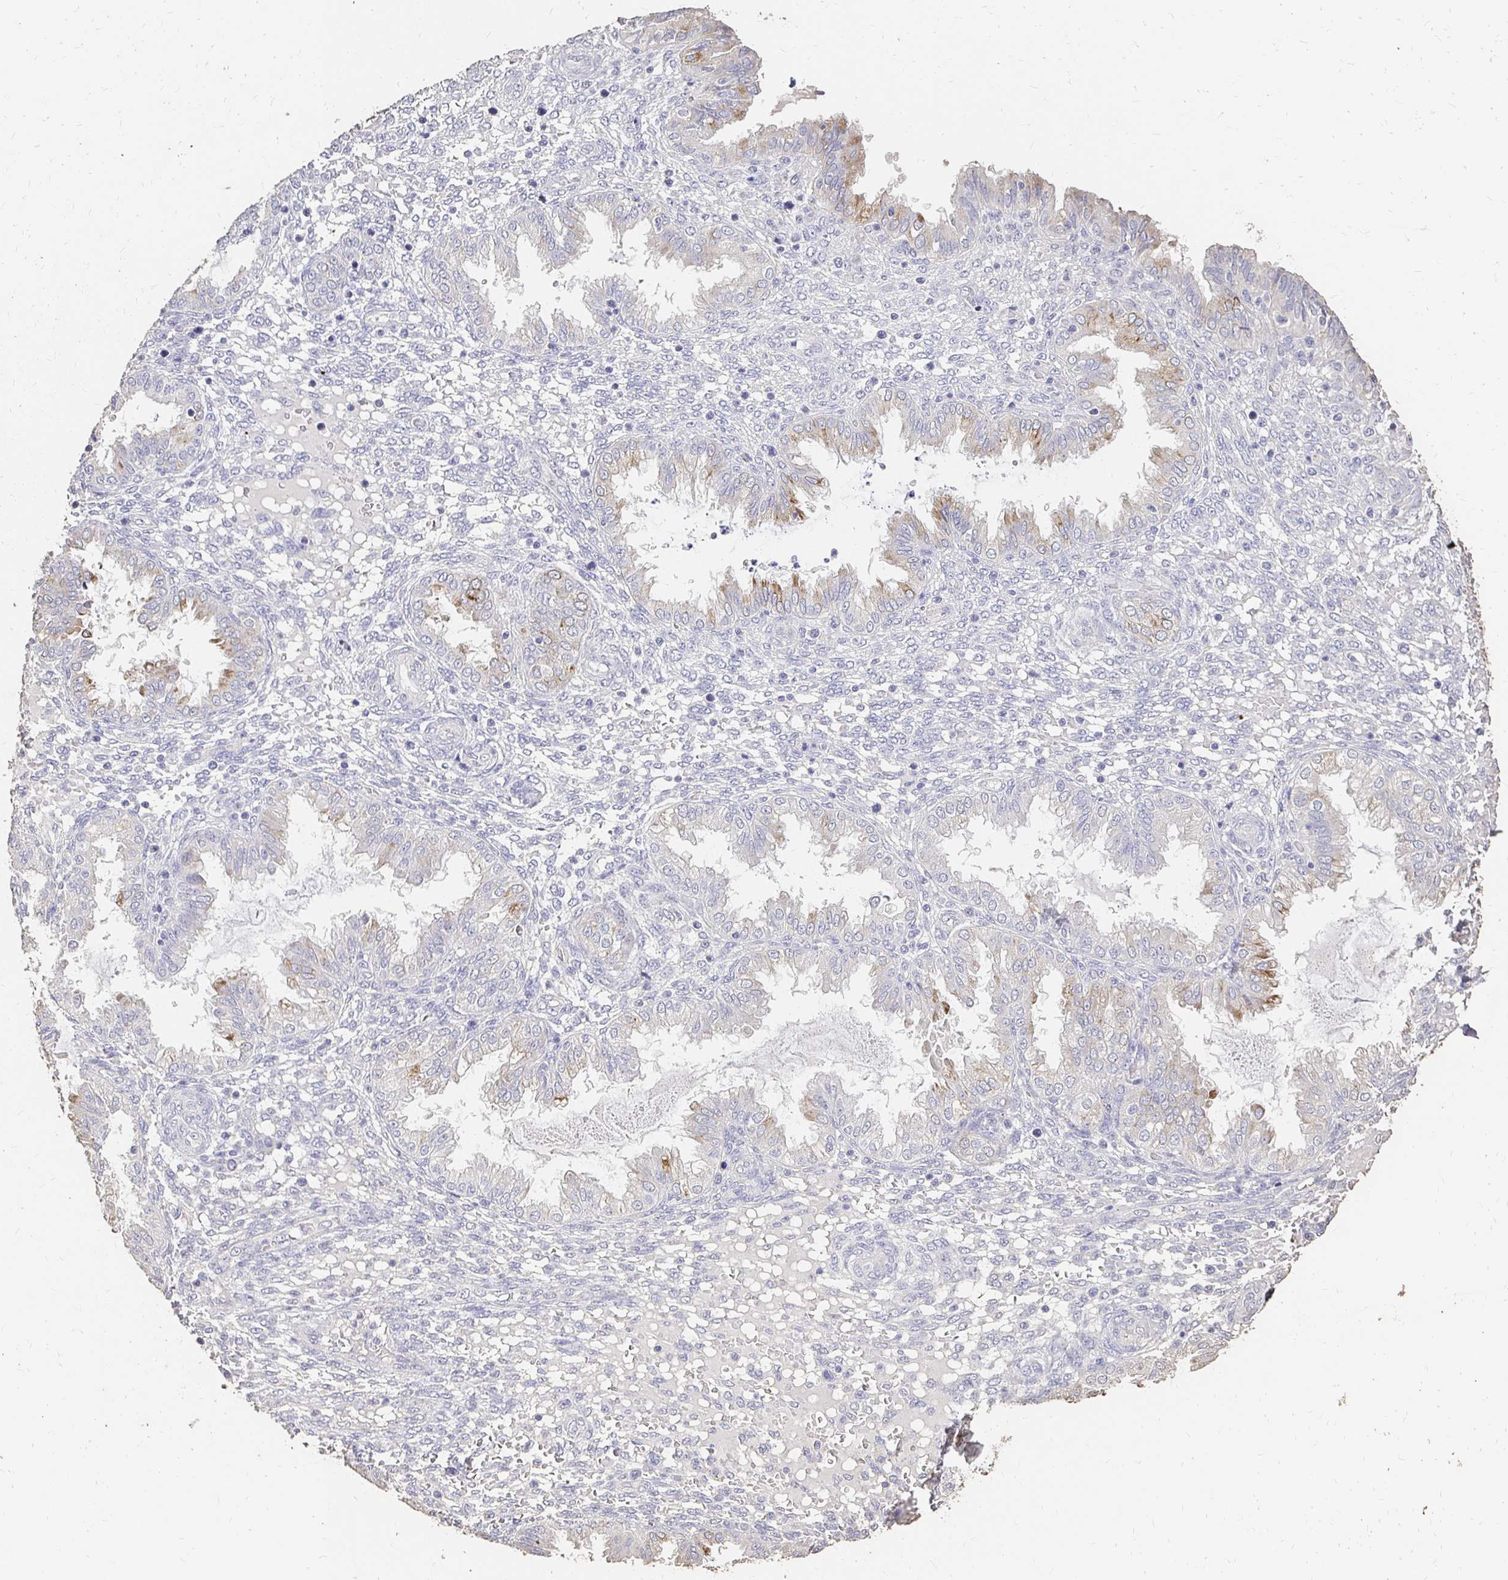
{"staining": {"intensity": "negative", "quantity": "none", "location": "none"}, "tissue": "endometrium", "cell_type": "Cells in endometrial stroma", "image_type": "normal", "snomed": [{"axis": "morphology", "description": "Normal tissue, NOS"}, {"axis": "topography", "description": "Endometrium"}], "caption": "IHC histopathology image of unremarkable human endometrium stained for a protein (brown), which displays no staining in cells in endometrial stroma.", "gene": "UGT1A6", "patient": {"sex": "female", "age": 33}}